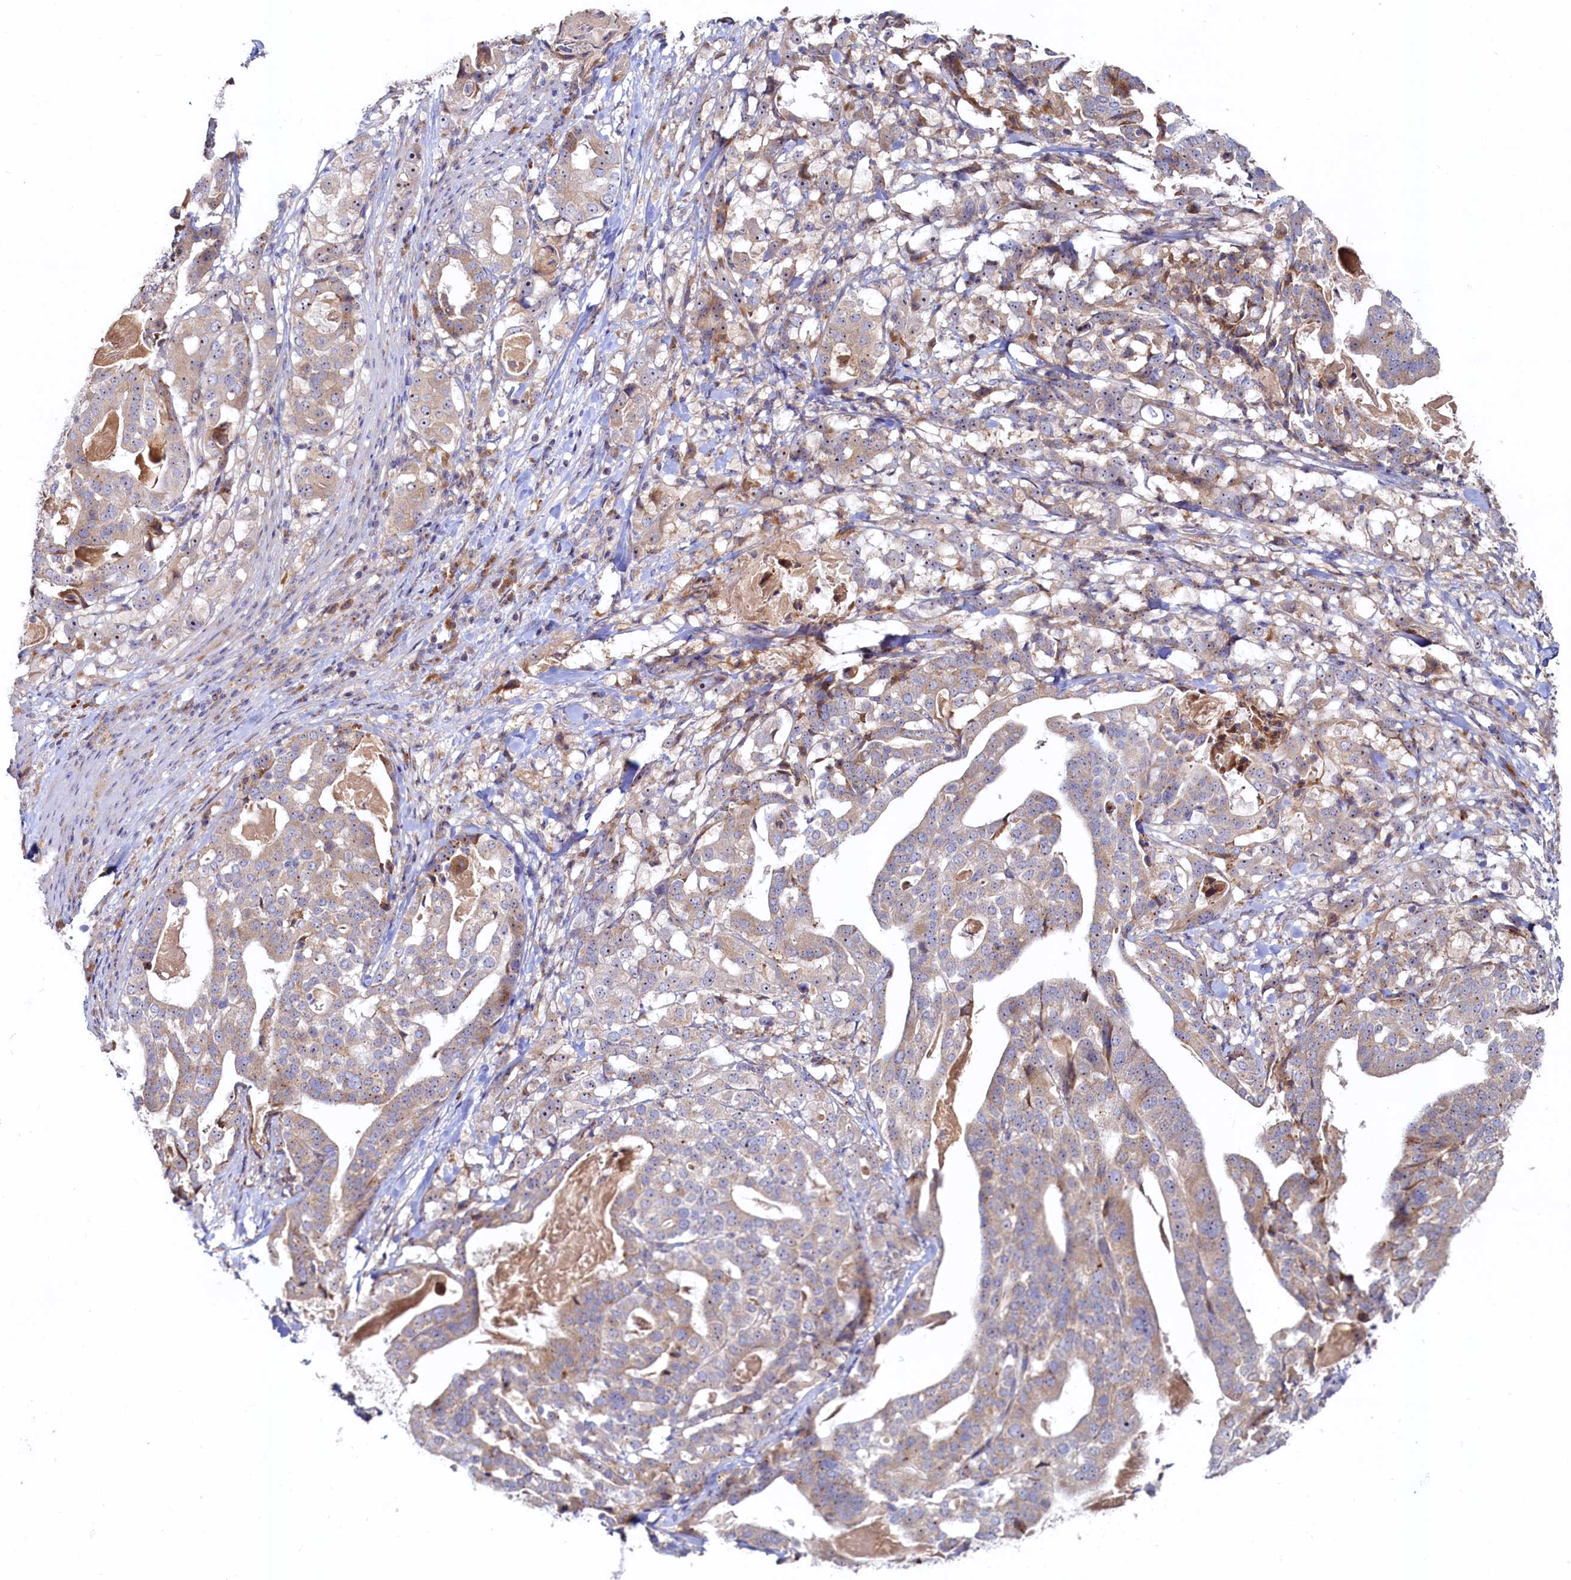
{"staining": {"intensity": "weak", "quantity": "25%-75%", "location": "cytoplasmic/membranous,nuclear"}, "tissue": "stomach cancer", "cell_type": "Tumor cells", "image_type": "cancer", "snomed": [{"axis": "morphology", "description": "Adenocarcinoma, NOS"}, {"axis": "topography", "description": "Stomach"}], "caption": "Protein expression analysis of human adenocarcinoma (stomach) reveals weak cytoplasmic/membranous and nuclear staining in about 25%-75% of tumor cells.", "gene": "RGS7BP", "patient": {"sex": "male", "age": 48}}